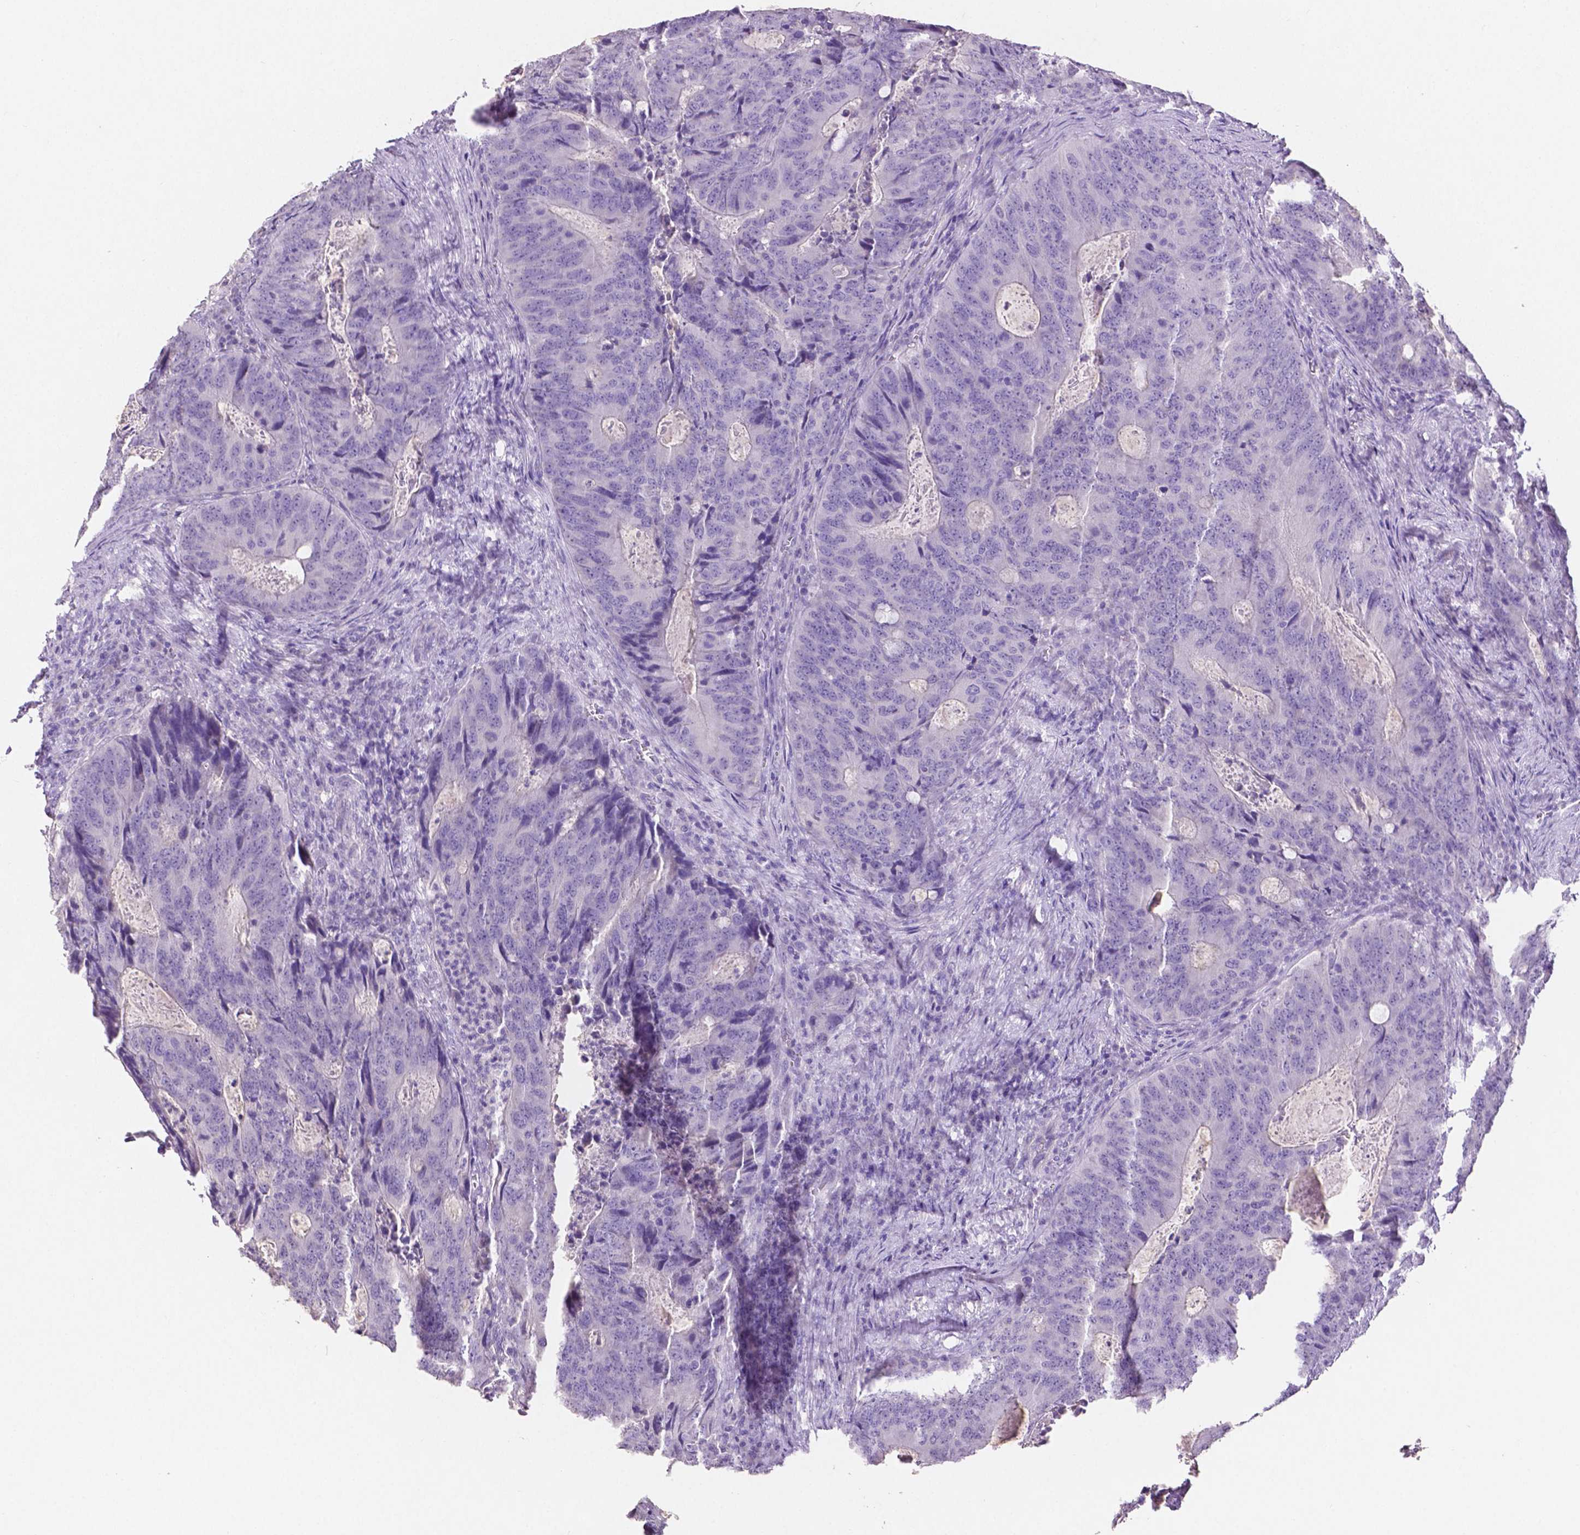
{"staining": {"intensity": "negative", "quantity": "none", "location": "none"}, "tissue": "colorectal cancer", "cell_type": "Tumor cells", "image_type": "cancer", "snomed": [{"axis": "morphology", "description": "Adenocarcinoma, NOS"}, {"axis": "topography", "description": "Colon"}], "caption": "DAB (3,3'-diaminobenzidine) immunohistochemical staining of human adenocarcinoma (colorectal) shows no significant positivity in tumor cells.", "gene": "SLC22A2", "patient": {"sex": "male", "age": 67}}